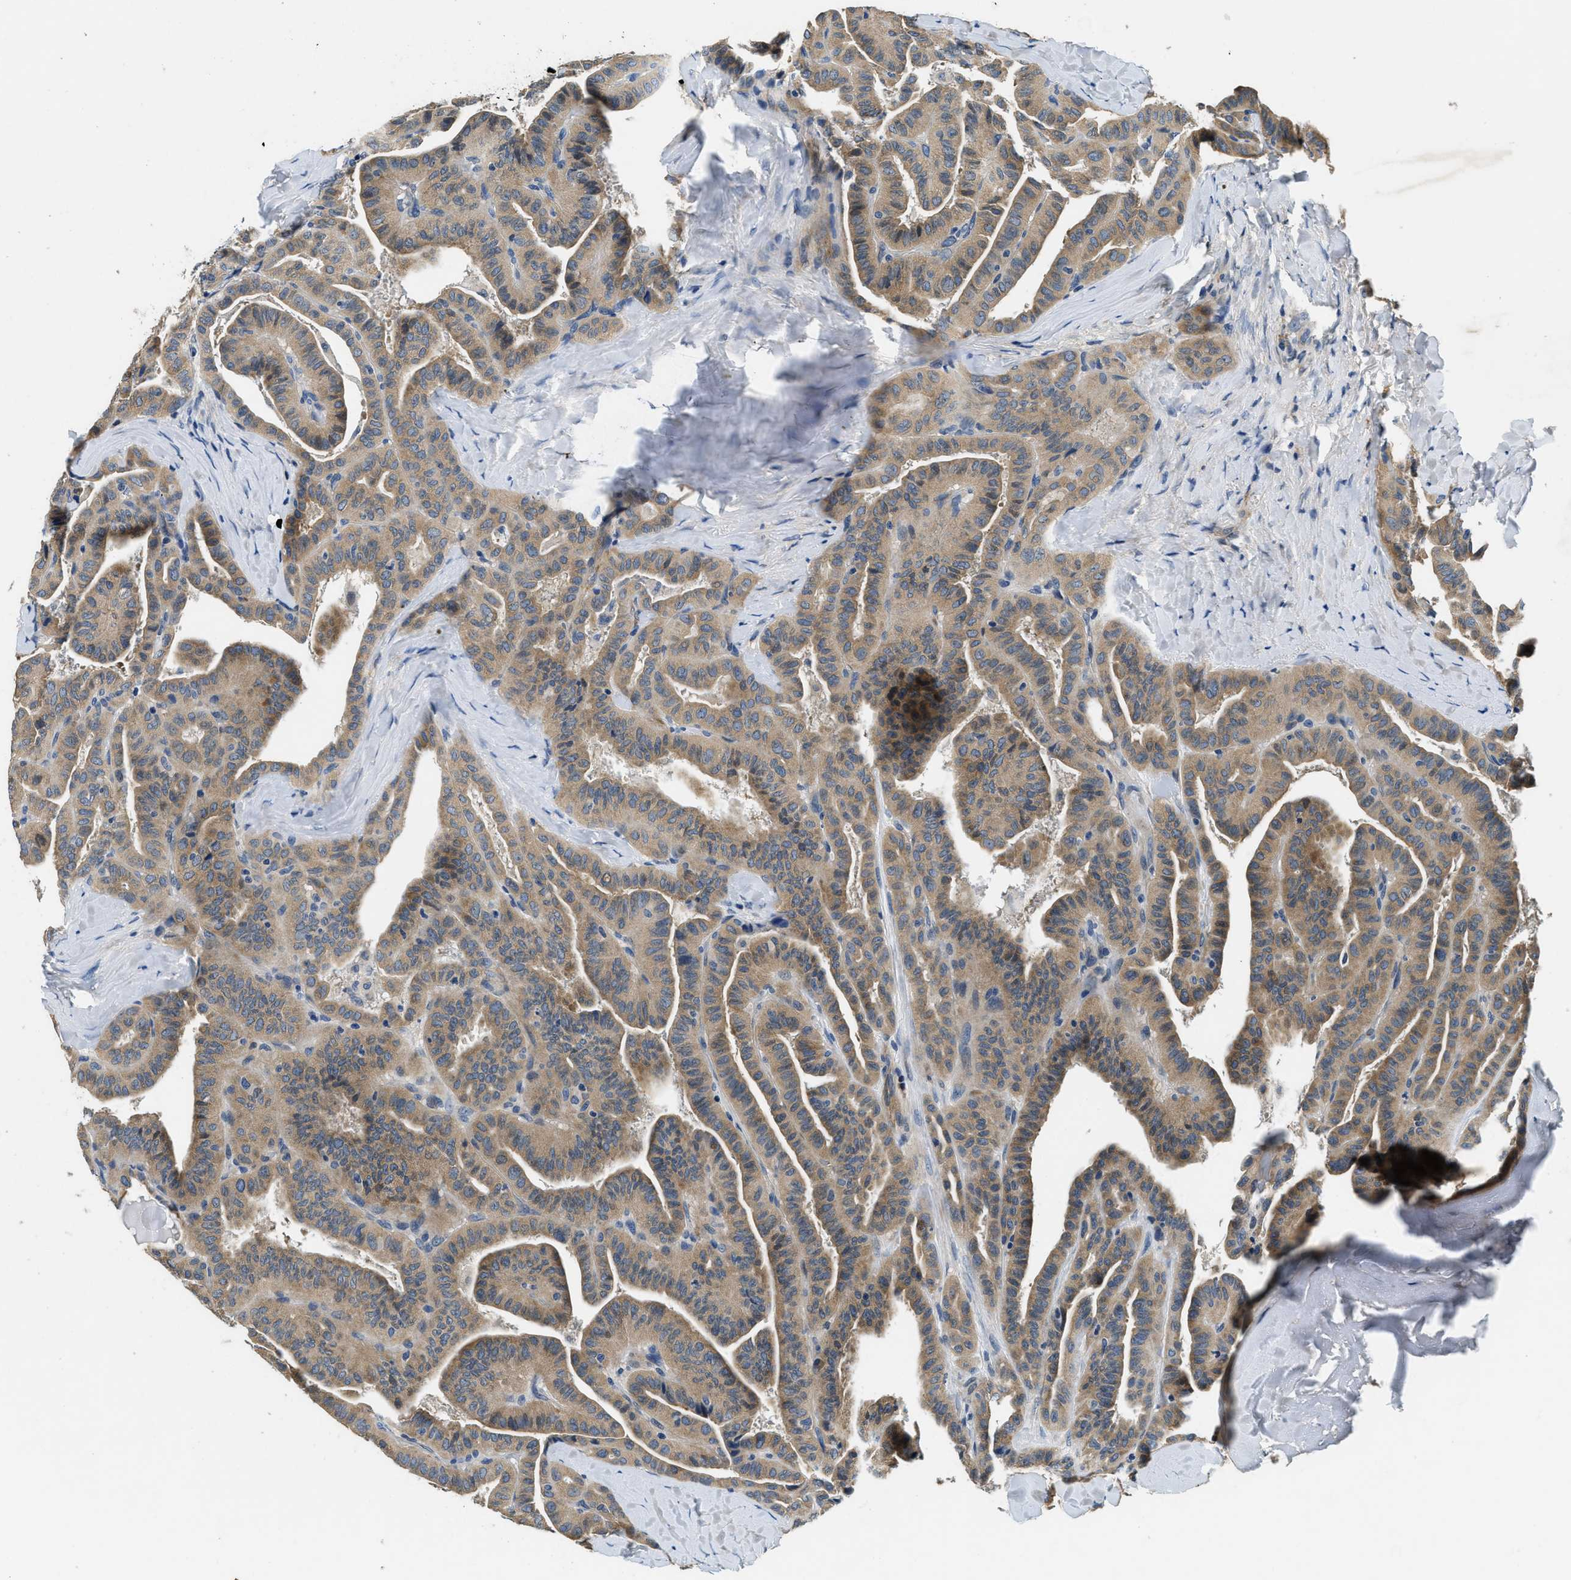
{"staining": {"intensity": "moderate", "quantity": ">75%", "location": "cytoplasmic/membranous"}, "tissue": "thyroid cancer", "cell_type": "Tumor cells", "image_type": "cancer", "snomed": [{"axis": "morphology", "description": "Papillary adenocarcinoma, NOS"}, {"axis": "topography", "description": "Thyroid gland"}], "caption": "Thyroid cancer stained for a protein displays moderate cytoplasmic/membranous positivity in tumor cells. (DAB (3,3'-diaminobenzidine) IHC with brightfield microscopy, high magnification).", "gene": "ALDH3A2", "patient": {"sex": "male", "age": 77}}